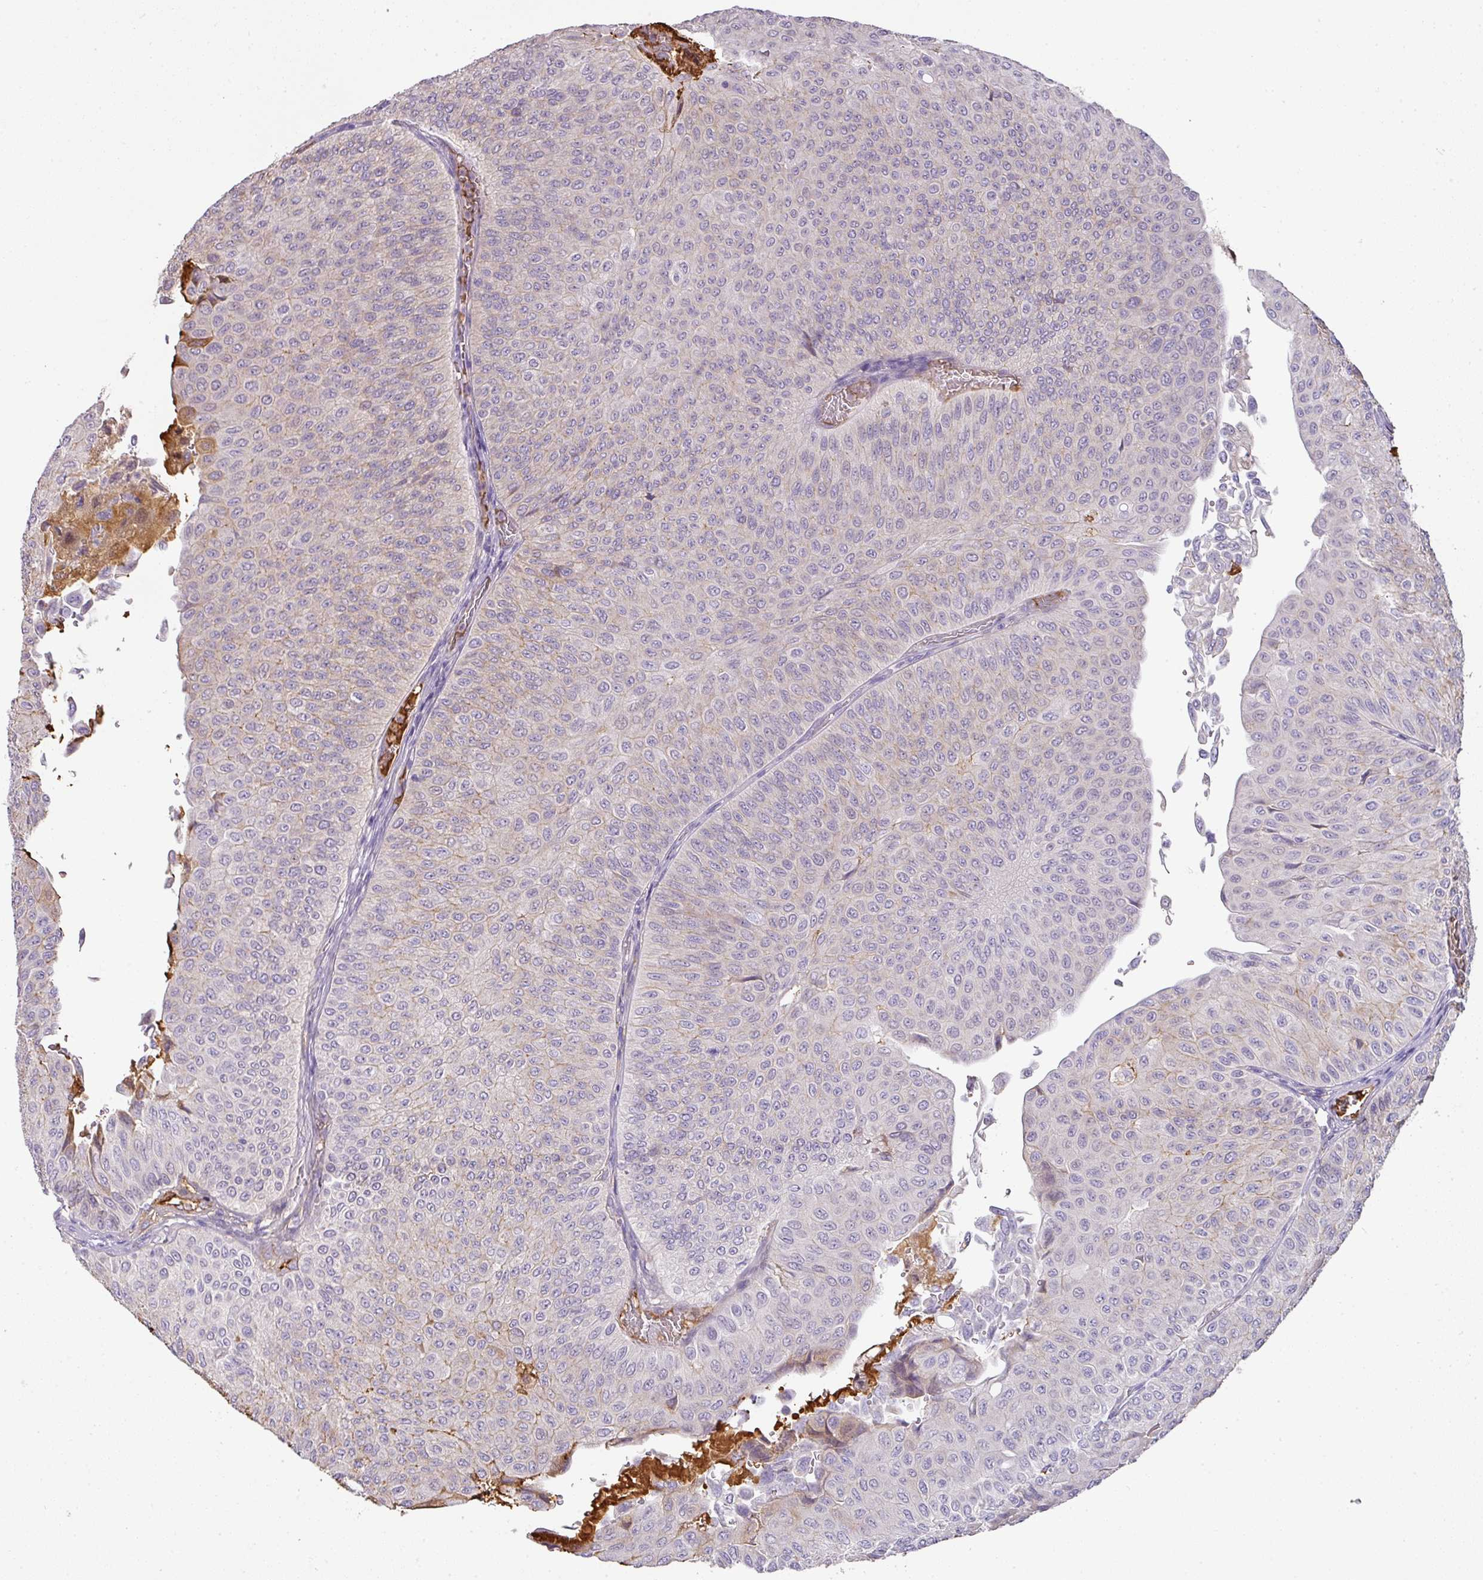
{"staining": {"intensity": "moderate", "quantity": "<25%", "location": "cytoplasmic/membranous"}, "tissue": "urothelial cancer", "cell_type": "Tumor cells", "image_type": "cancer", "snomed": [{"axis": "morphology", "description": "Urothelial carcinoma, NOS"}, {"axis": "topography", "description": "Urinary bladder"}], "caption": "This histopathology image displays immunohistochemistry (IHC) staining of urothelial cancer, with low moderate cytoplasmic/membranous staining in approximately <25% of tumor cells.", "gene": "CCZ1", "patient": {"sex": "male", "age": 59}}